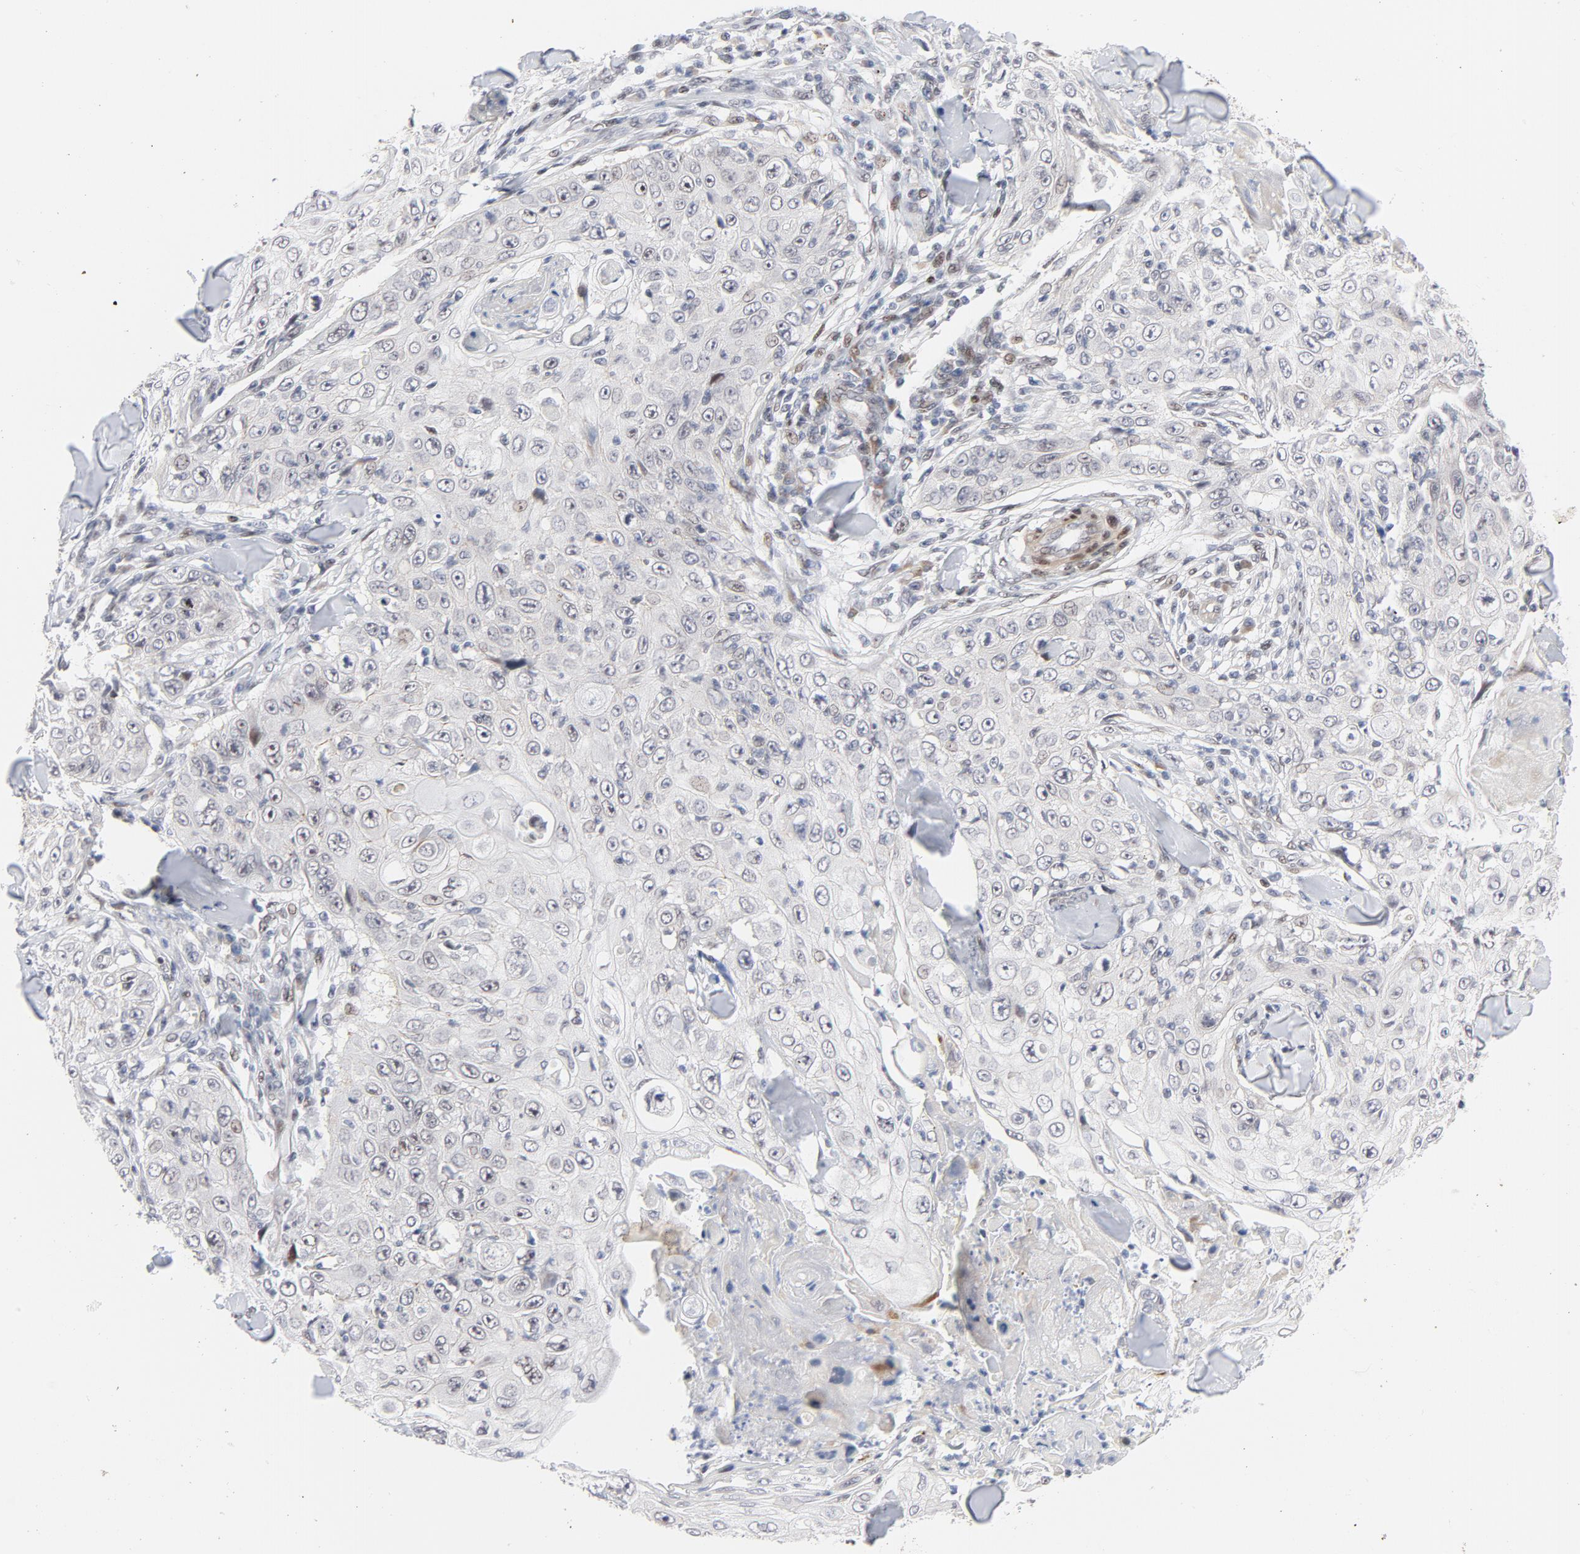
{"staining": {"intensity": "weak", "quantity": "<25%", "location": "cytoplasmic/membranous,nuclear"}, "tissue": "skin cancer", "cell_type": "Tumor cells", "image_type": "cancer", "snomed": [{"axis": "morphology", "description": "Squamous cell carcinoma, NOS"}, {"axis": "topography", "description": "Skin"}], "caption": "A micrograph of human skin cancer is negative for staining in tumor cells.", "gene": "NFIC", "patient": {"sex": "male", "age": 86}}